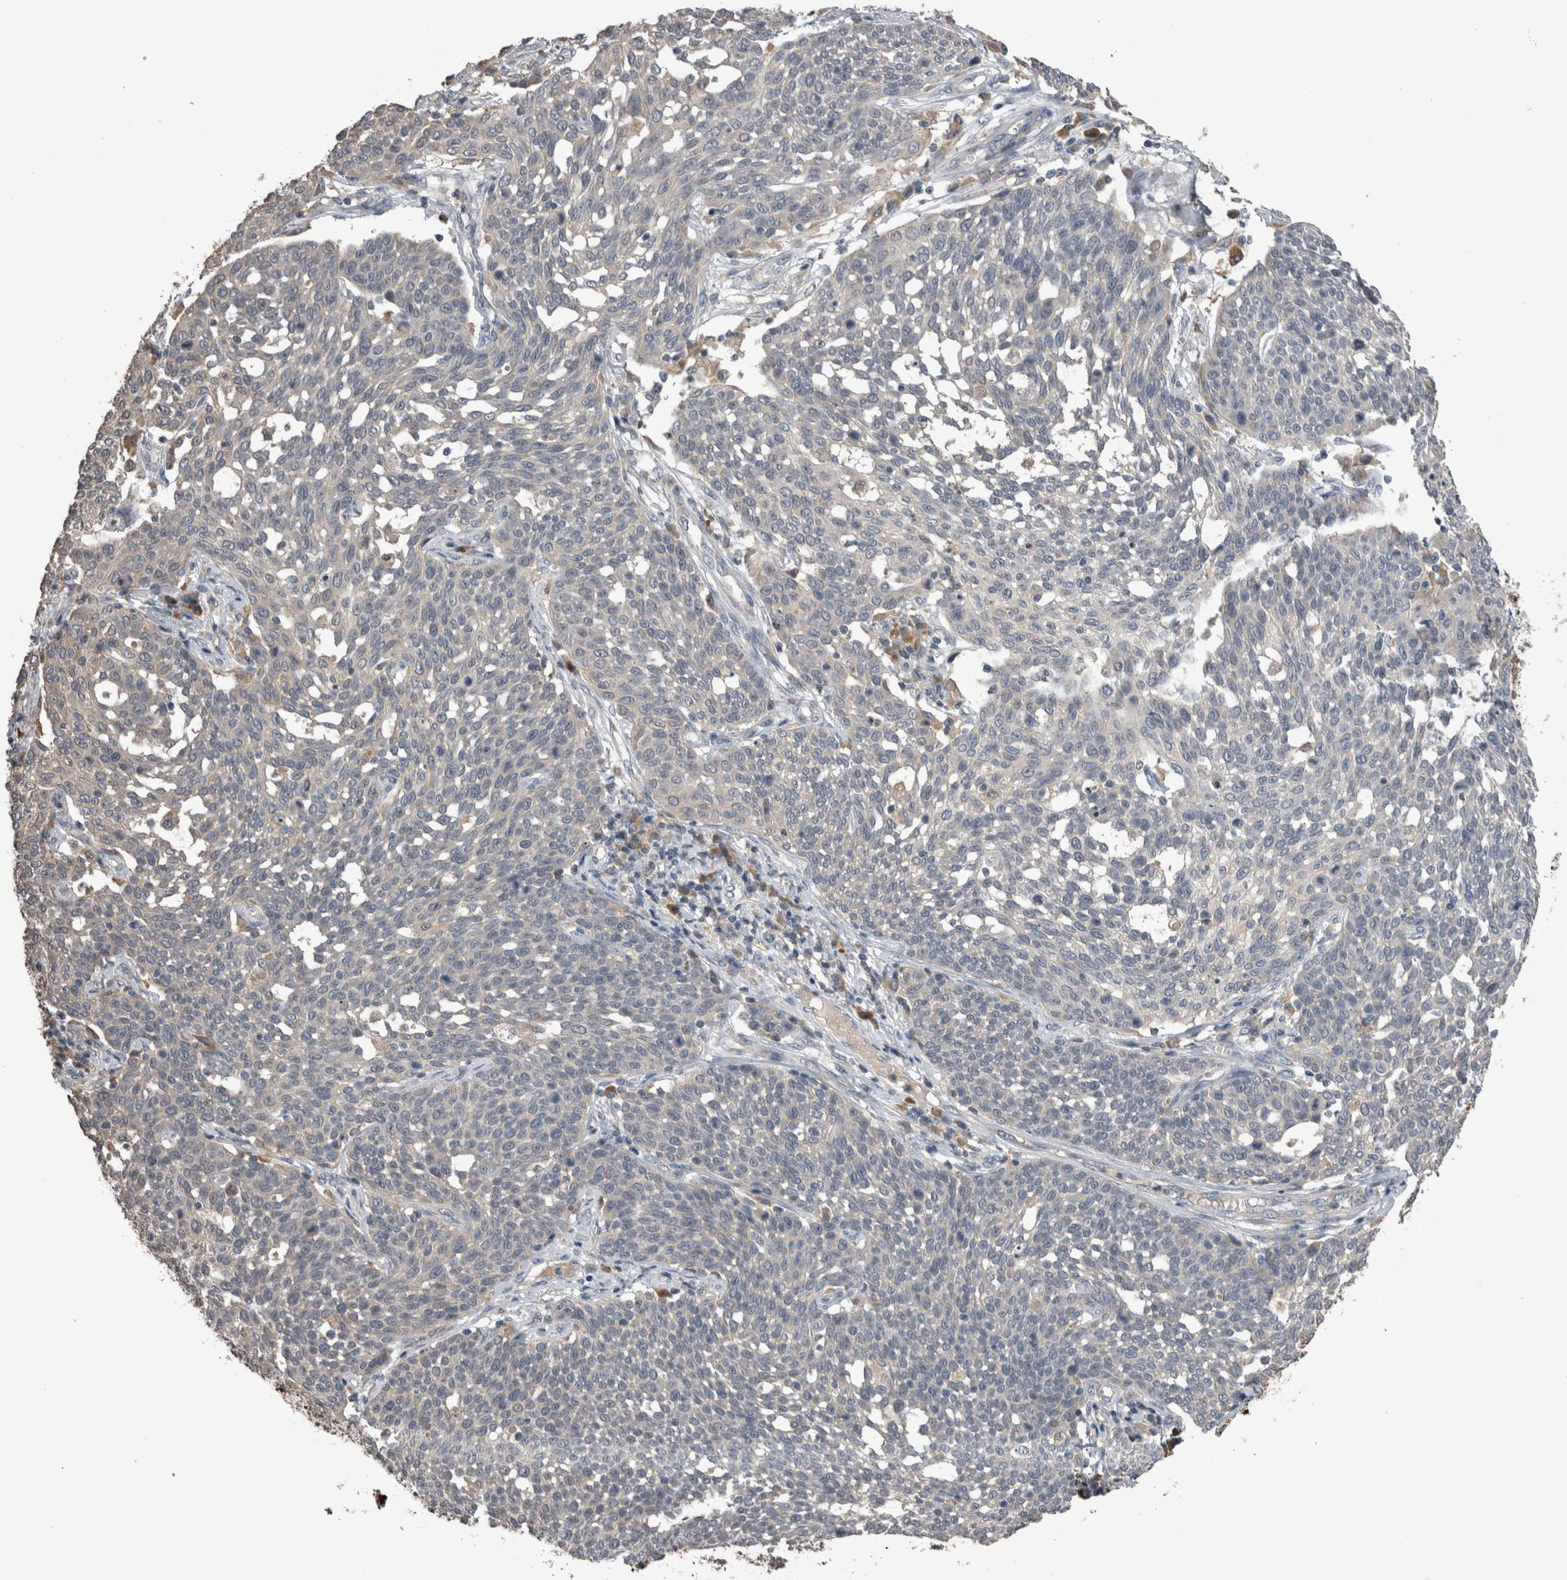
{"staining": {"intensity": "negative", "quantity": "none", "location": "none"}, "tissue": "cervical cancer", "cell_type": "Tumor cells", "image_type": "cancer", "snomed": [{"axis": "morphology", "description": "Squamous cell carcinoma, NOS"}, {"axis": "topography", "description": "Cervix"}], "caption": "An immunohistochemistry photomicrograph of cervical cancer is shown. There is no staining in tumor cells of cervical cancer.", "gene": "ANXA13", "patient": {"sex": "female", "age": 34}}